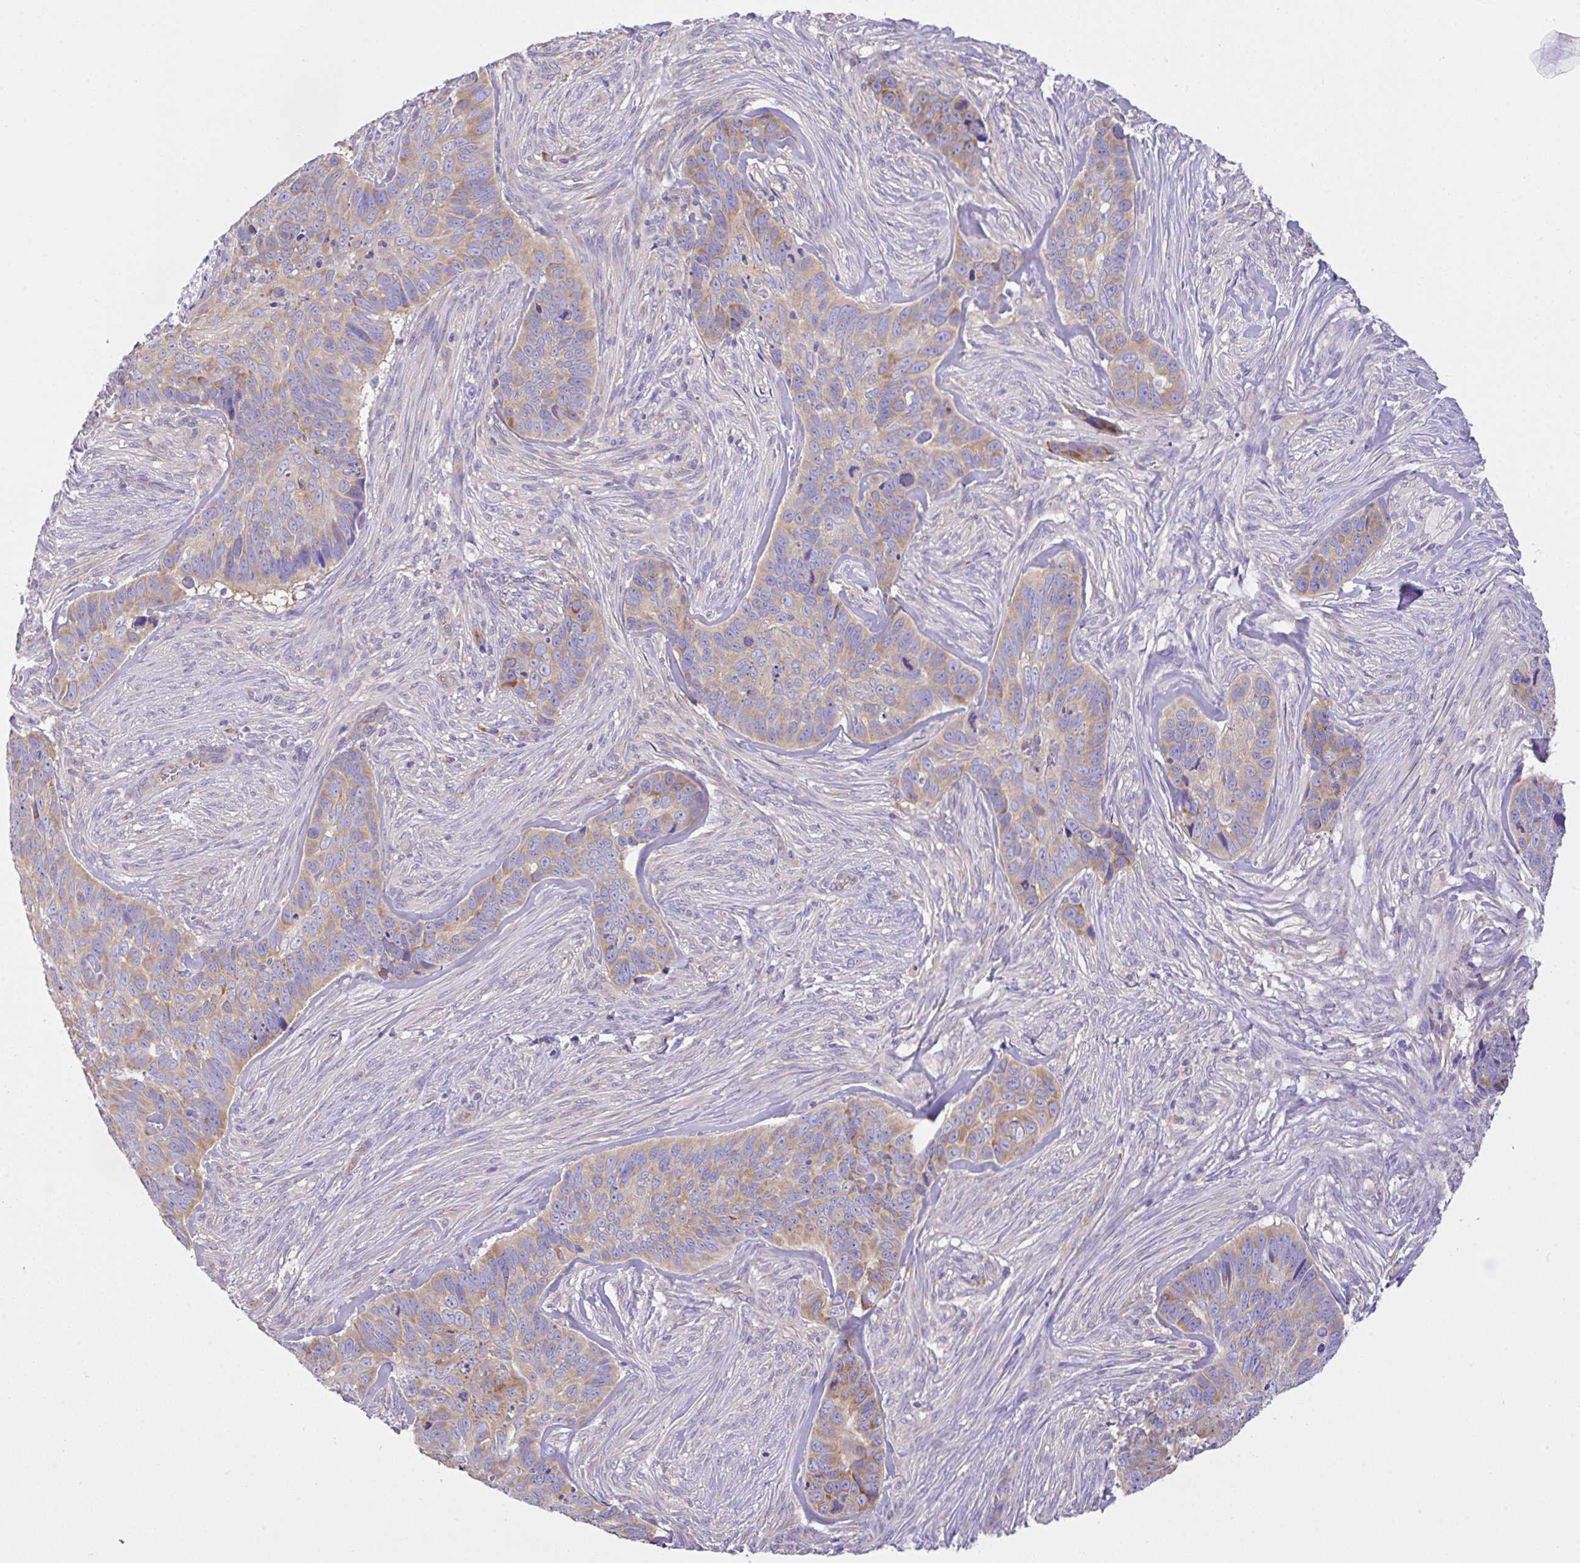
{"staining": {"intensity": "weak", "quantity": "25%-75%", "location": "cytoplasmic/membranous"}, "tissue": "skin cancer", "cell_type": "Tumor cells", "image_type": "cancer", "snomed": [{"axis": "morphology", "description": "Basal cell carcinoma"}, {"axis": "topography", "description": "Skin"}], "caption": "A photomicrograph of human skin basal cell carcinoma stained for a protein exhibits weak cytoplasmic/membranous brown staining in tumor cells.", "gene": "GFPT2", "patient": {"sex": "female", "age": 82}}